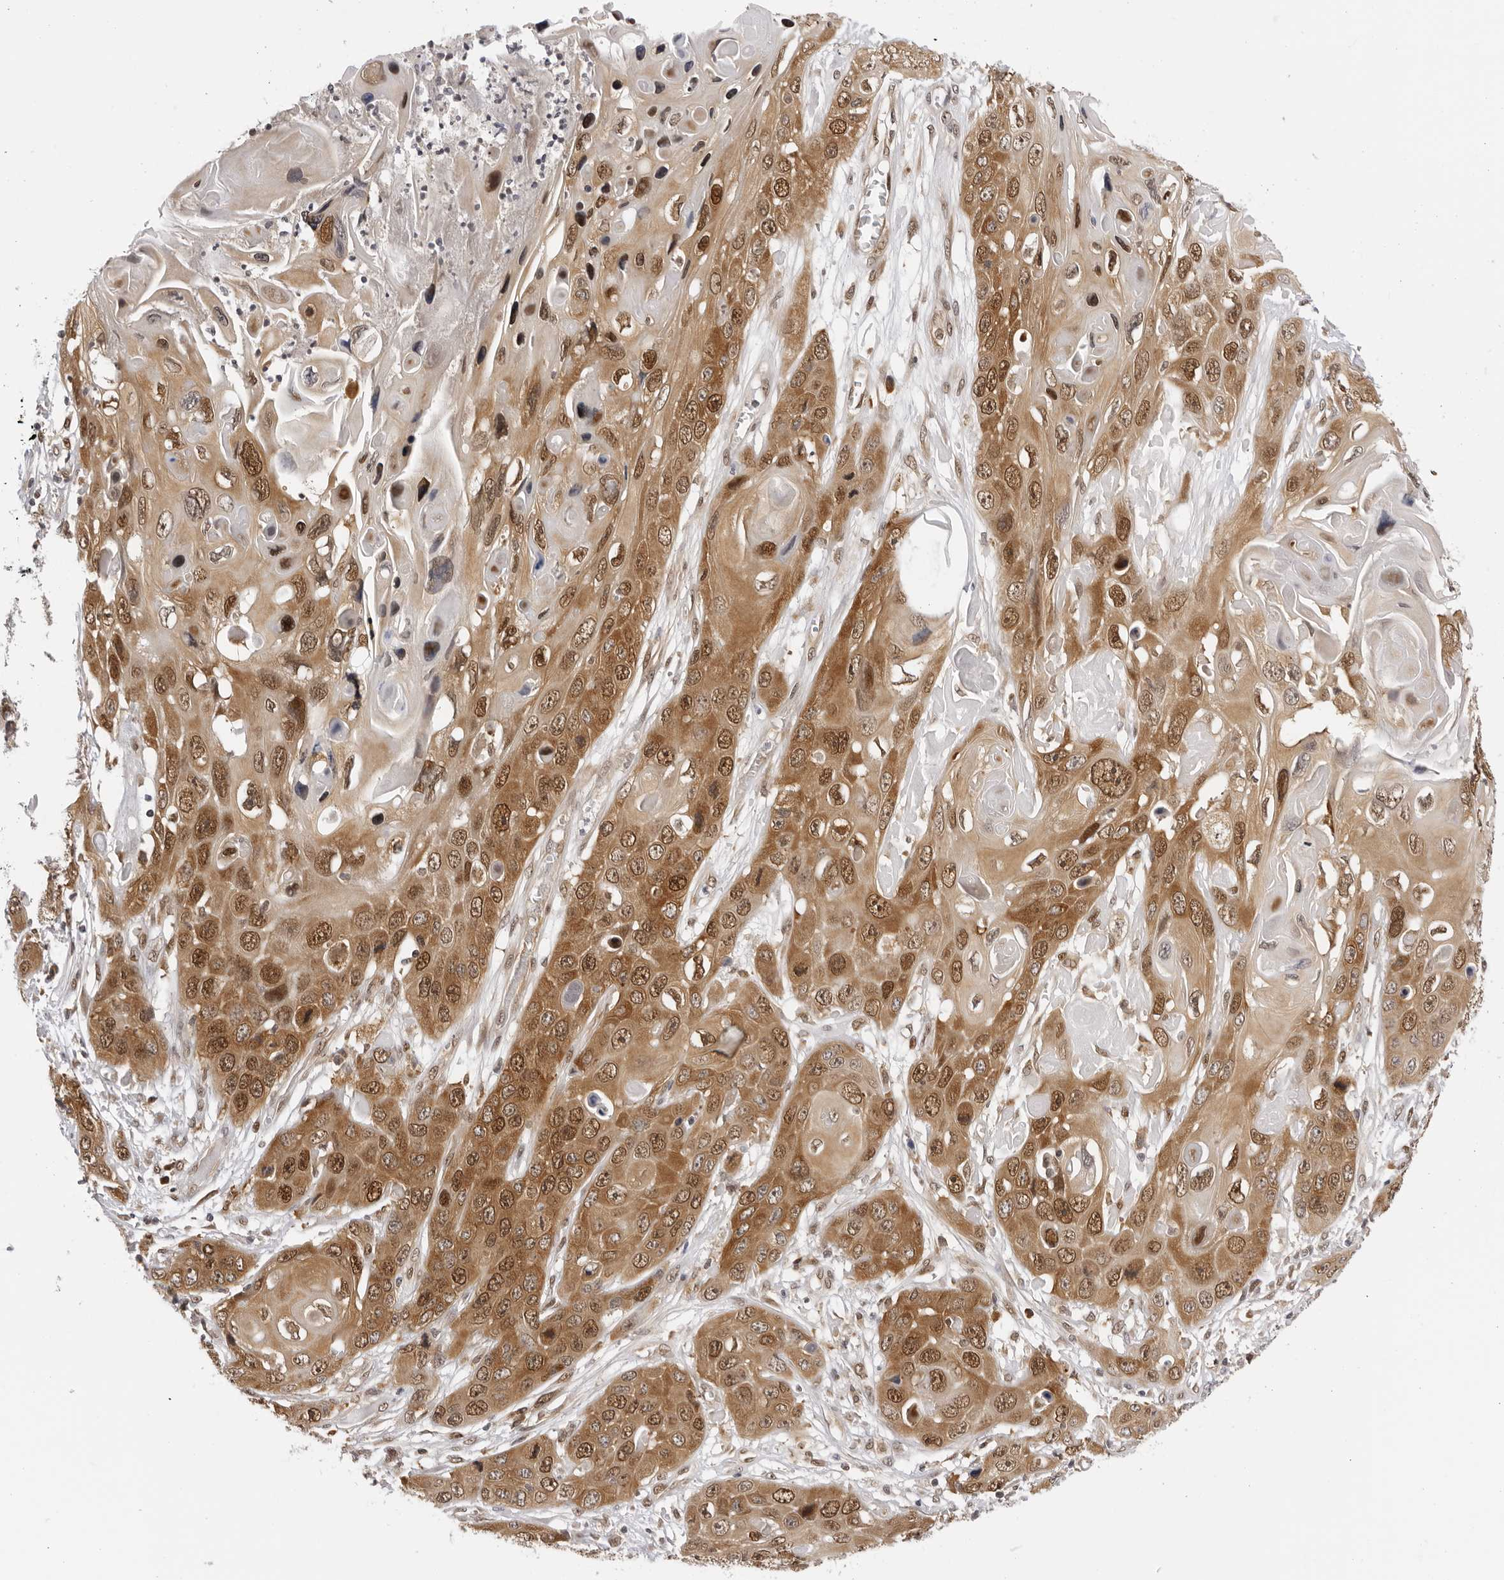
{"staining": {"intensity": "moderate", "quantity": ">75%", "location": "cytoplasmic/membranous,nuclear"}, "tissue": "skin cancer", "cell_type": "Tumor cells", "image_type": "cancer", "snomed": [{"axis": "morphology", "description": "Squamous cell carcinoma, NOS"}, {"axis": "topography", "description": "Skin"}], "caption": "Tumor cells exhibit medium levels of moderate cytoplasmic/membranous and nuclear positivity in about >75% of cells in human skin cancer.", "gene": "WDR77", "patient": {"sex": "male", "age": 55}}